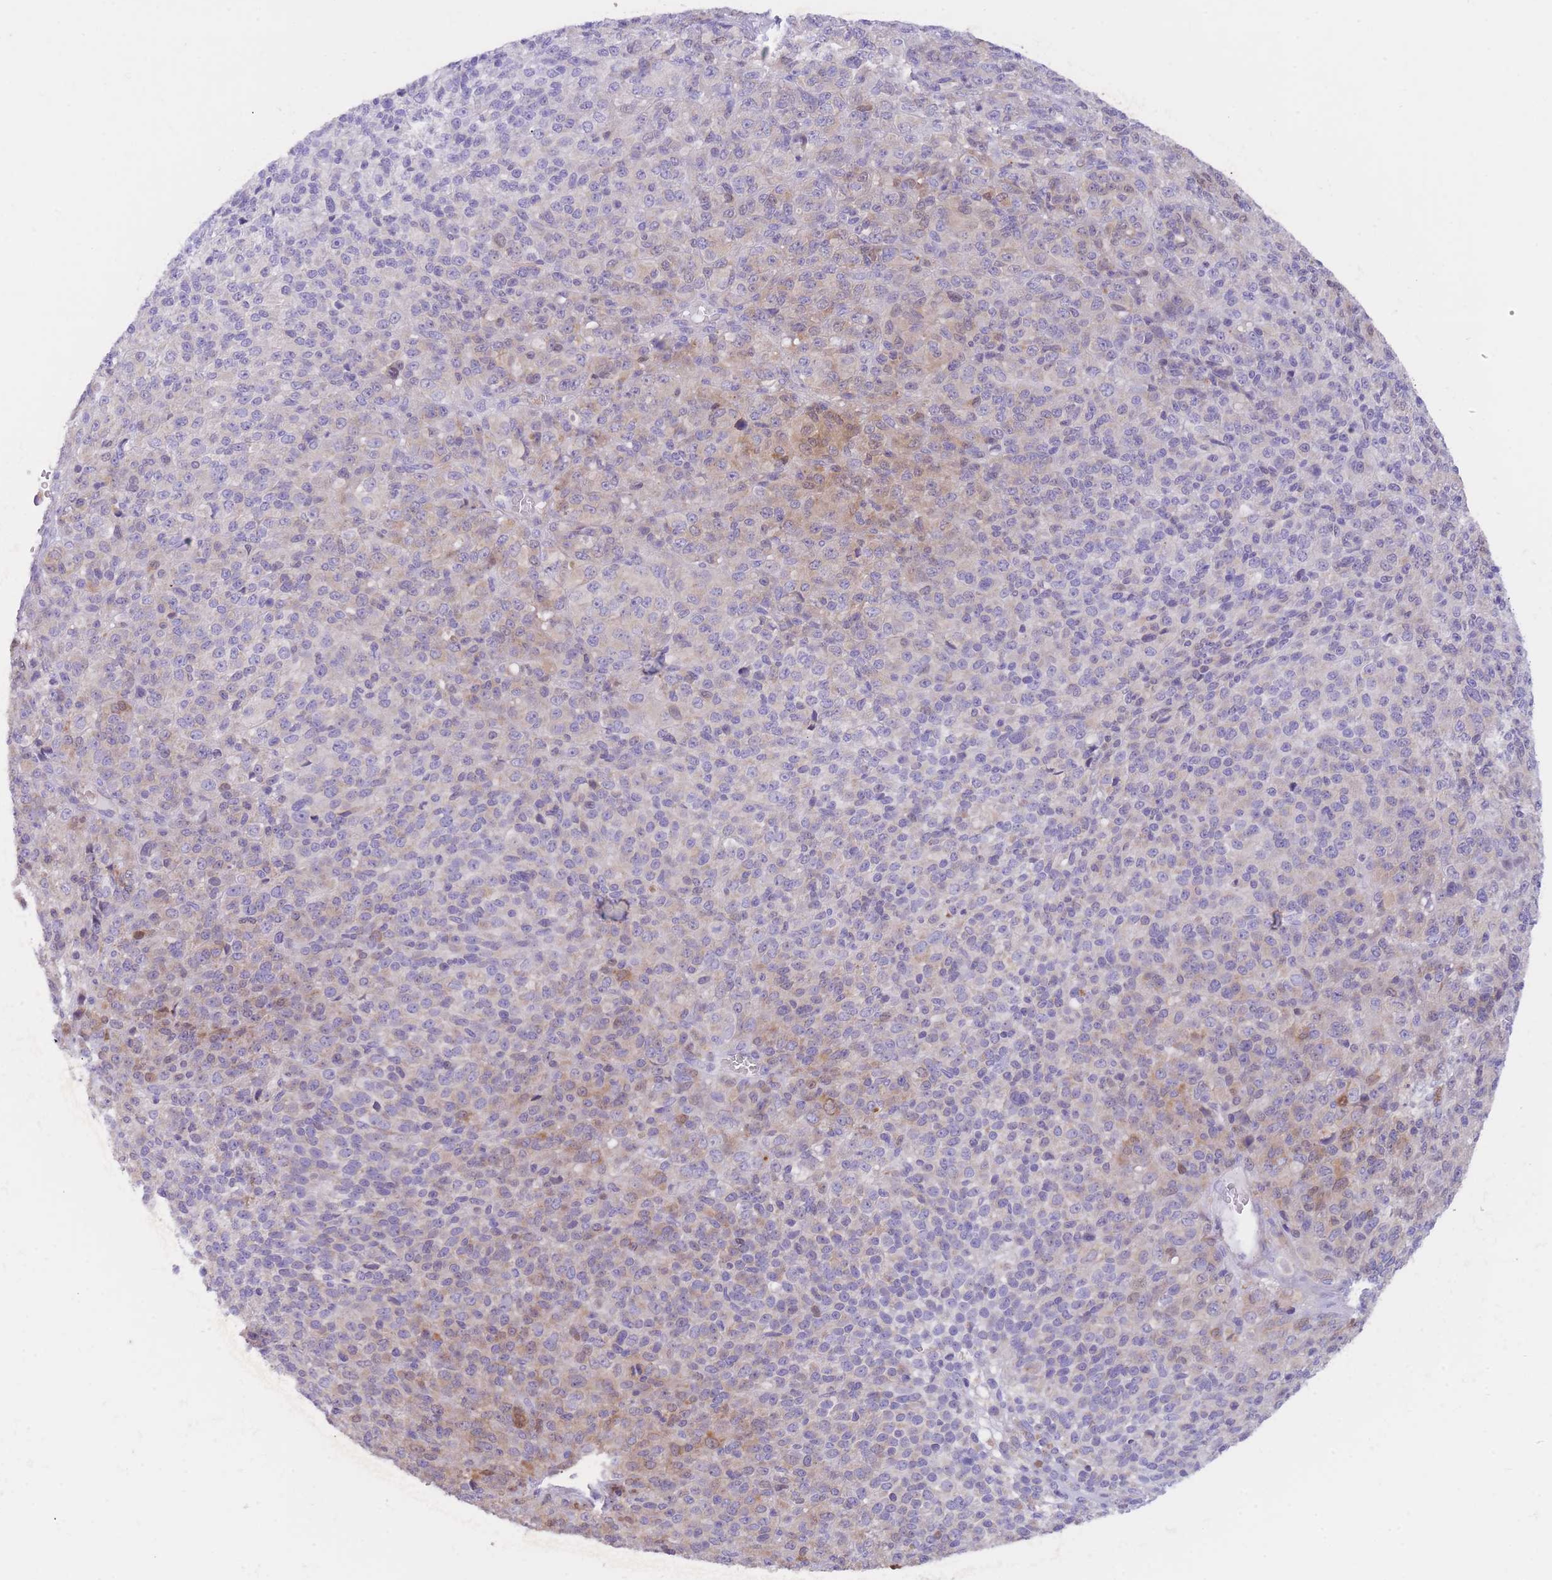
{"staining": {"intensity": "negative", "quantity": "none", "location": "none"}, "tissue": "melanoma", "cell_type": "Tumor cells", "image_type": "cancer", "snomed": [{"axis": "morphology", "description": "Malignant melanoma, Metastatic site"}, {"axis": "topography", "description": "Brain"}], "caption": "Human melanoma stained for a protein using IHC displays no expression in tumor cells.", "gene": "QTRT1", "patient": {"sex": "female", "age": 56}}